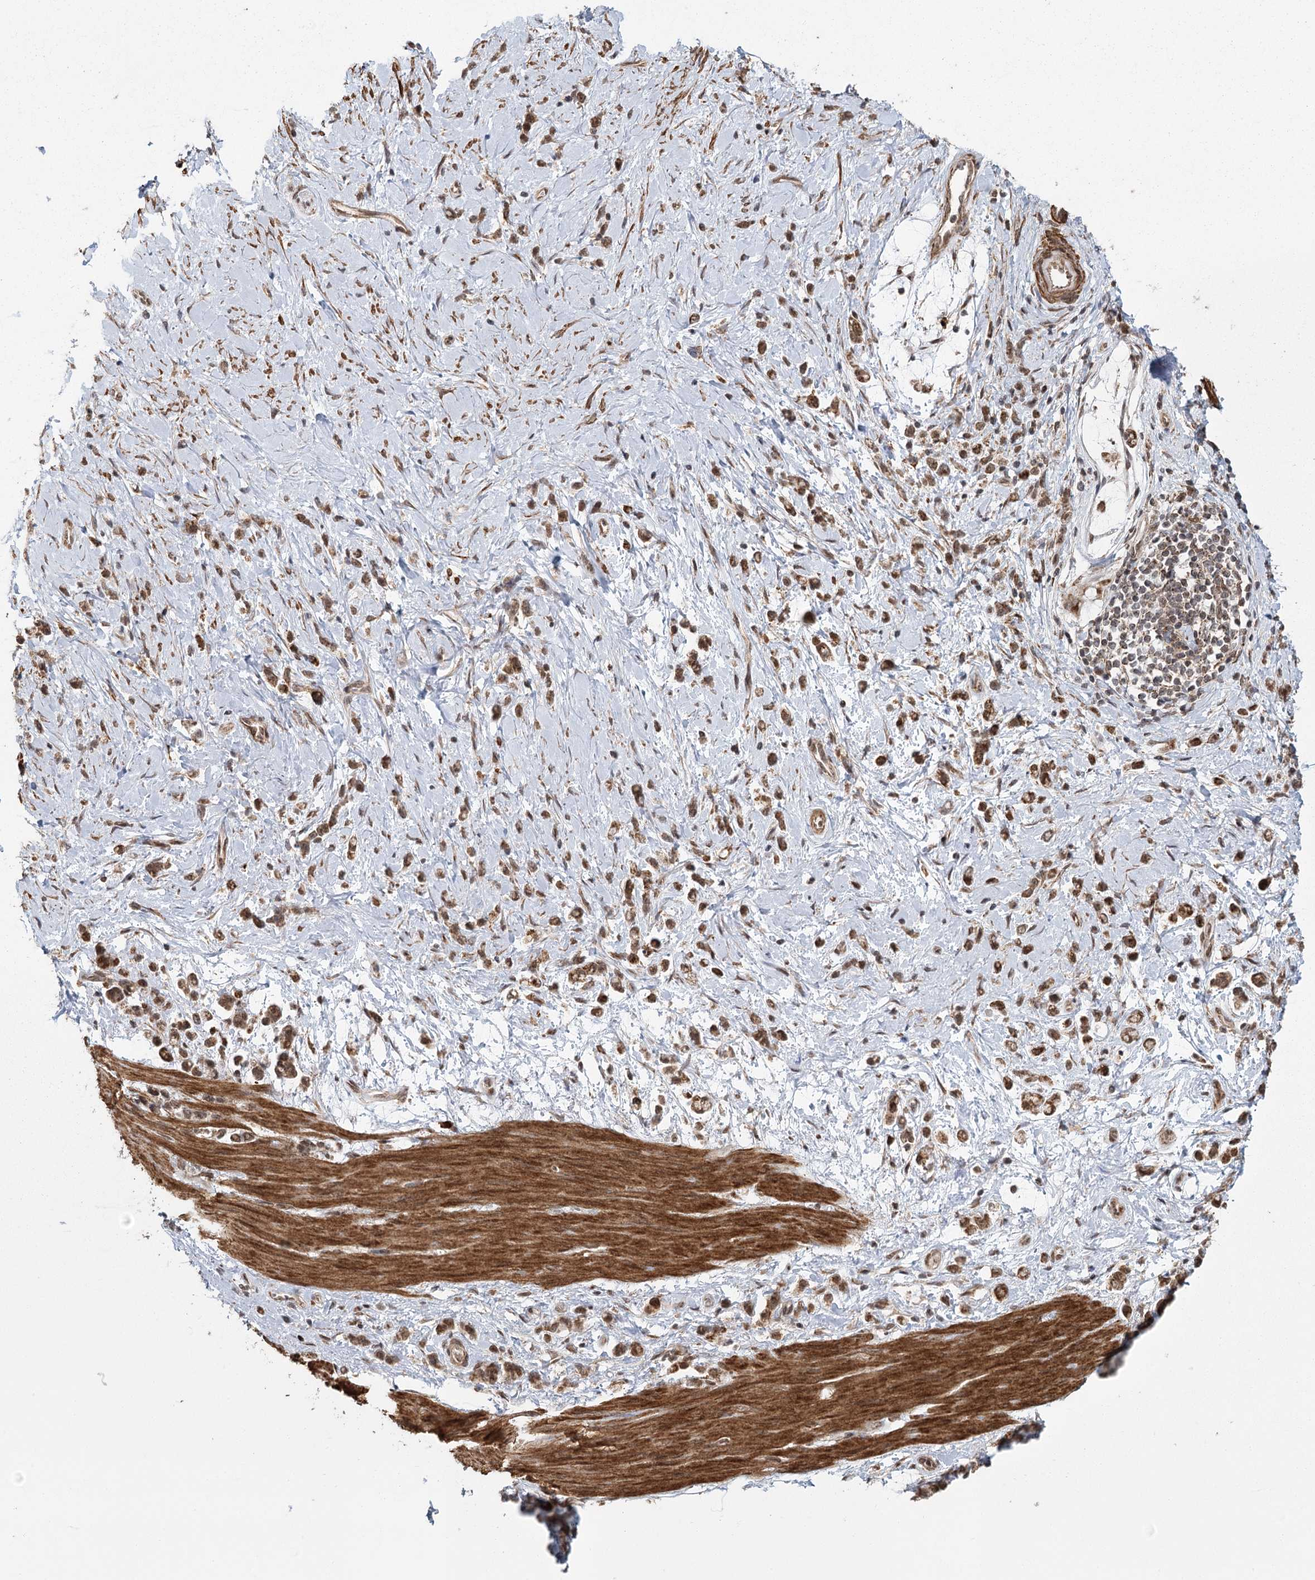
{"staining": {"intensity": "moderate", "quantity": ">75%", "location": "cytoplasmic/membranous,nuclear"}, "tissue": "stomach cancer", "cell_type": "Tumor cells", "image_type": "cancer", "snomed": [{"axis": "morphology", "description": "Adenocarcinoma, NOS"}, {"axis": "topography", "description": "Stomach"}], "caption": "This is an image of IHC staining of adenocarcinoma (stomach), which shows moderate staining in the cytoplasmic/membranous and nuclear of tumor cells.", "gene": "ZCCHC24", "patient": {"sex": "female", "age": 60}}